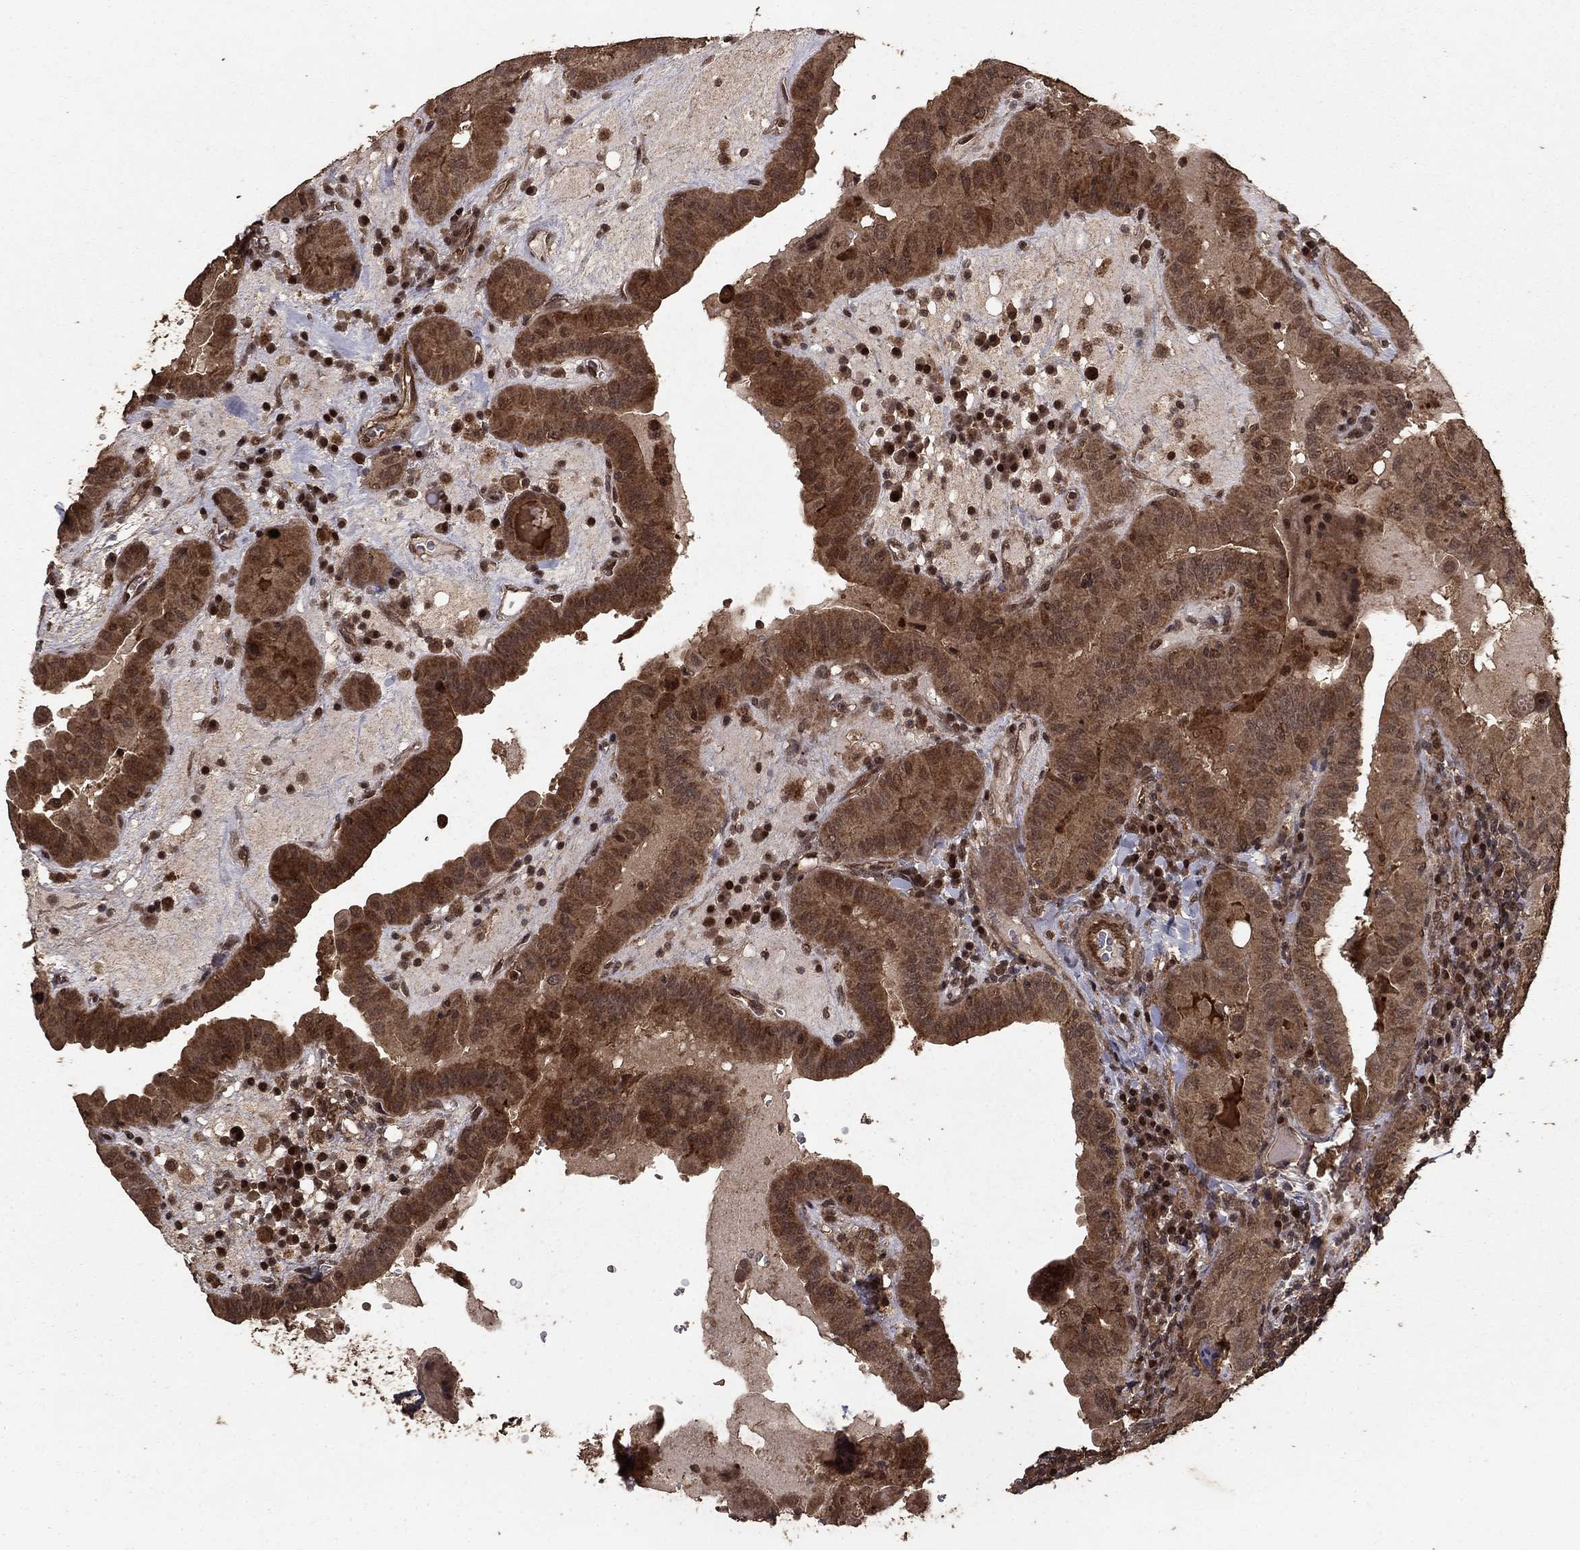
{"staining": {"intensity": "moderate", "quantity": ">75%", "location": "cytoplasmic/membranous"}, "tissue": "thyroid cancer", "cell_type": "Tumor cells", "image_type": "cancer", "snomed": [{"axis": "morphology", "description": "Papillary adenocarcinoma, NOS"}, {"axis": "topography", "description": "Thyroid gland"}], "caption": "Immunohistochemistry of human papillary adenocarcinoma (thyroid) demonstrates medium levels of moderate cytoplasmic/membranous expression in about >75% of tumor cells. The staining is performed using DAB brown chromogen to label protein expression. The nuclei are counter-stained blue using hematoxylin.", "gene": "PRDM1", "patient": {"sex": "female", "age": 37}}